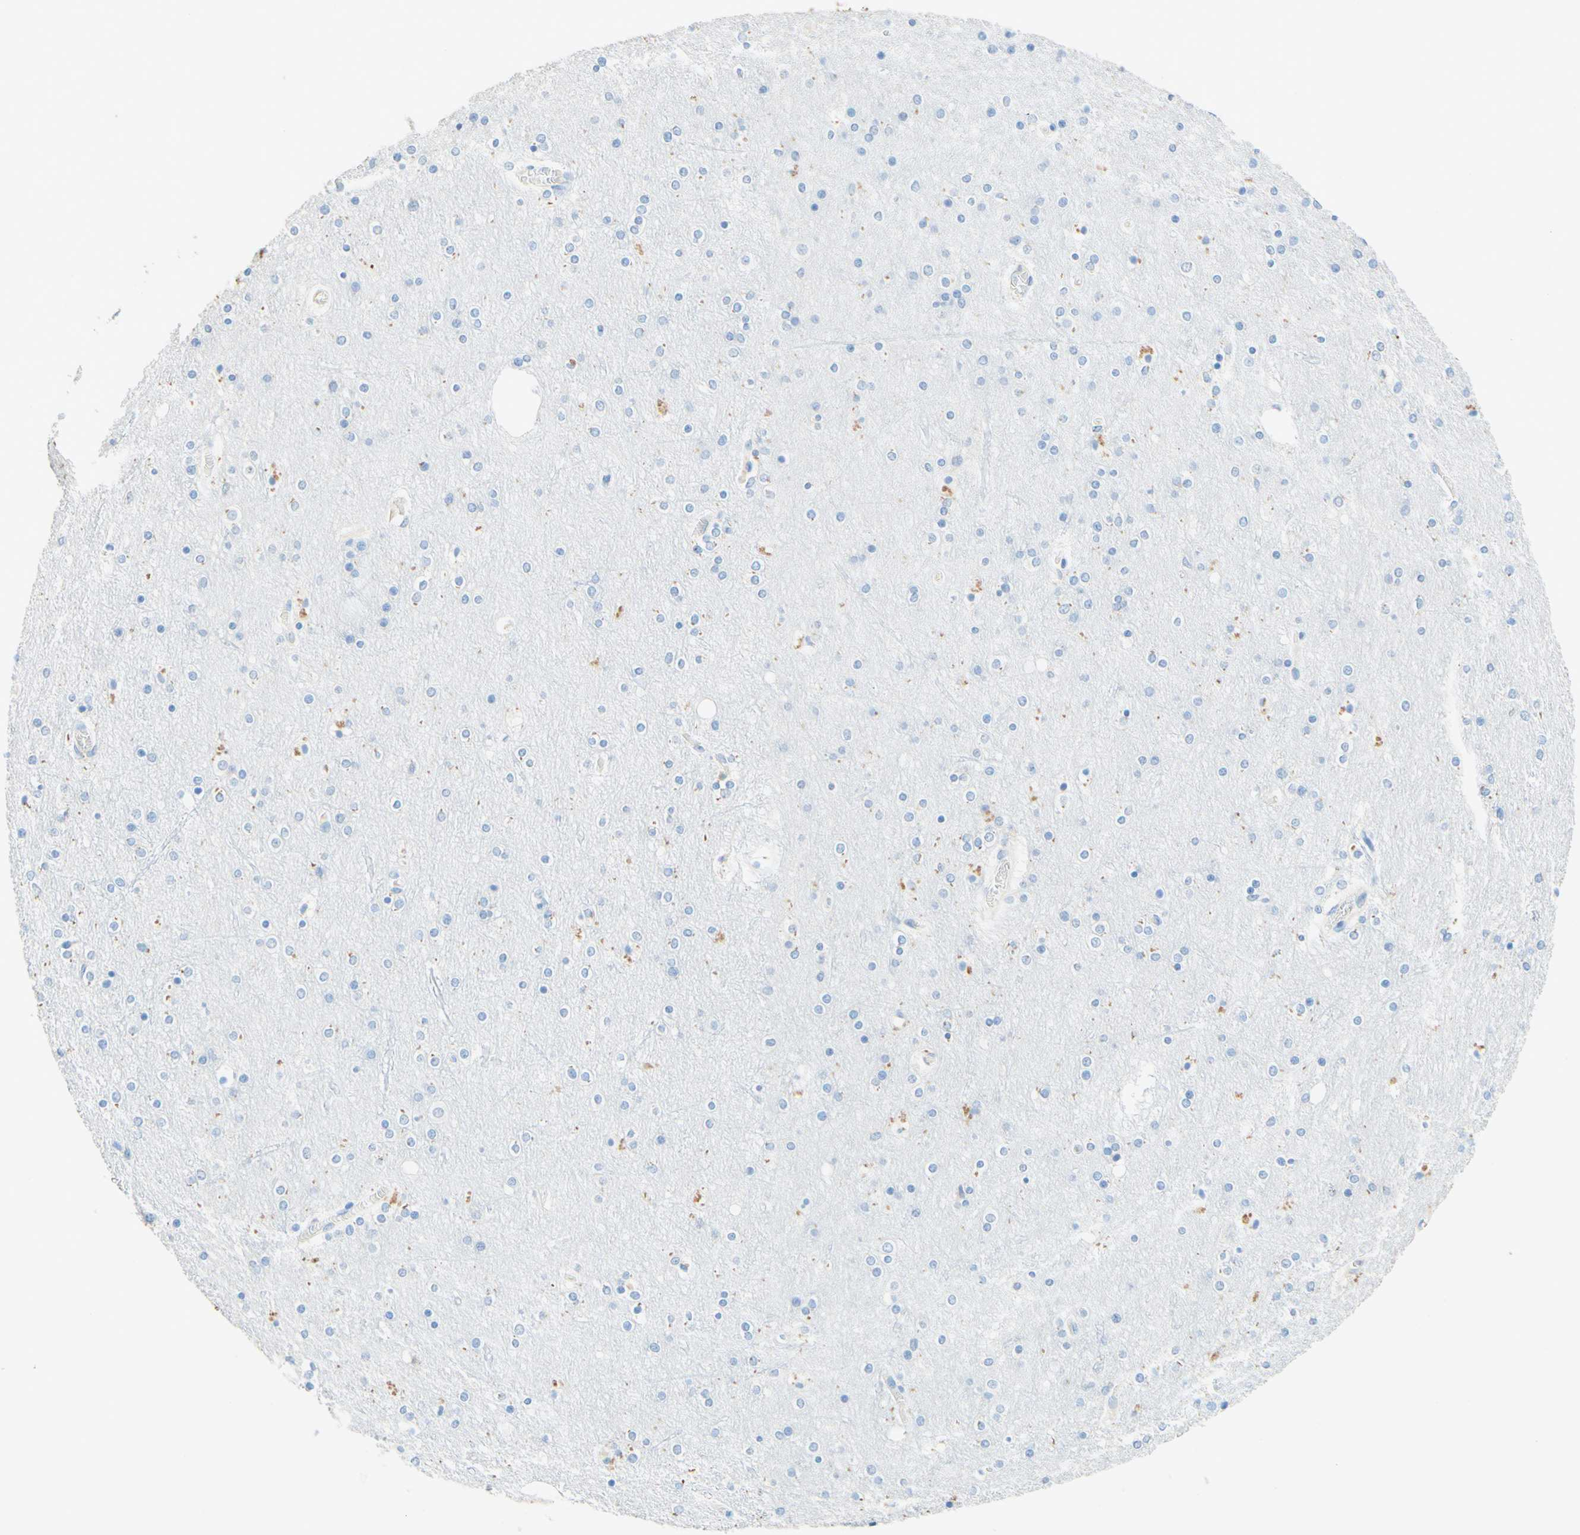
{"staining": {"intensity": "negative", "quantity": "none", "location": "none"}, "tissue": "cerebral cortex", "cell_type": "Endothelial cells", "image_type": "normal", "snomed": [{"axis": "morphology", "description": "Normal tissue, NOS"}, {"axis": "topography", "description": "Cerebral cortex"}], "caption": "Immunohistochemistry (IHC) photomicrograph of benign cerebral cortex: cerebral cortex stained with DAB (3,3'-diaminobenzidine) shows no significant protein expression in endothelial cells.", "gene": "SLC46A1", "patient": {"sex": "female", "age": 54}}